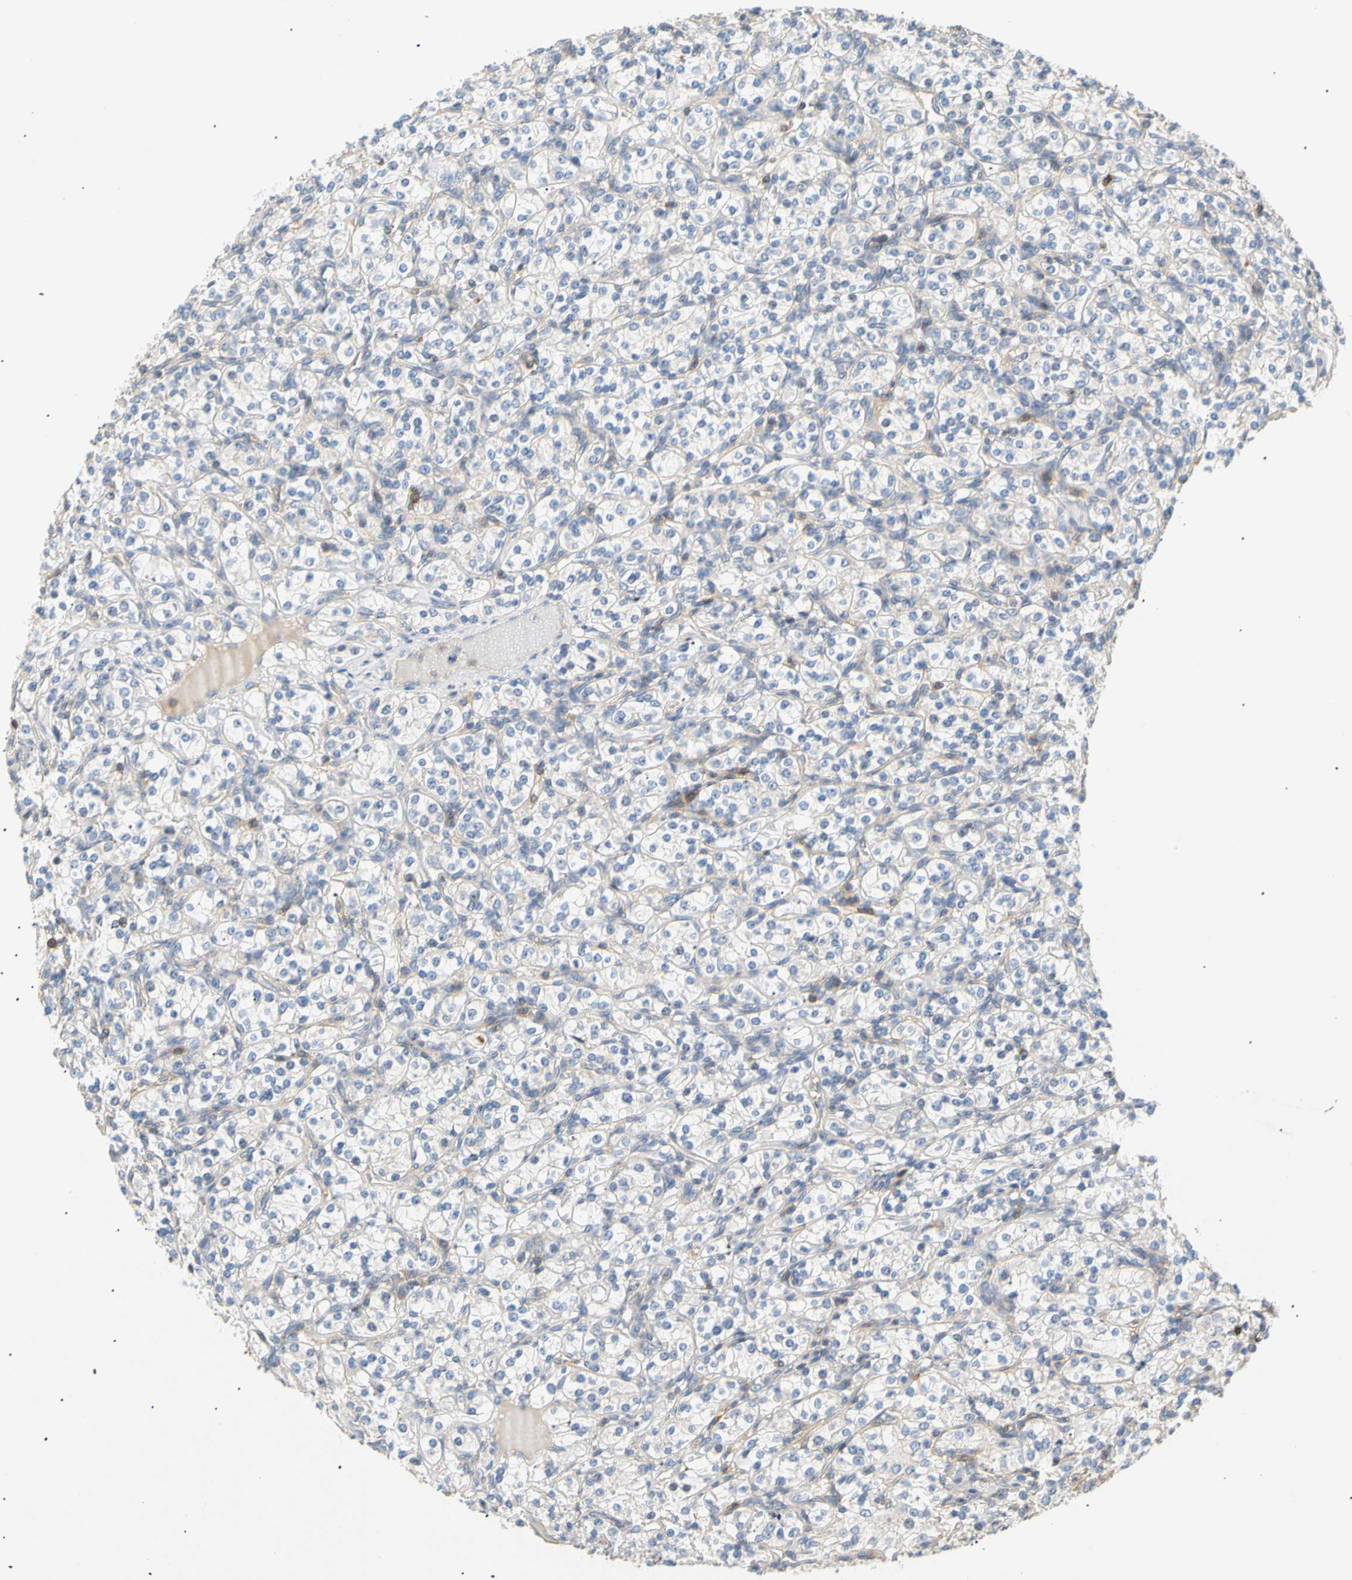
{"staining": {"intensity": "negative", "quantity": "none", "location": "none"}, "tissue": "renal cancer", "cell_type": "Tumor cells", "image_type": "cancer", "snomed": [{"axis": "morphology", "description": "Adenocarcinoma, NOS"}, {"axis": "topography", "description": "Kidney"}], "caption": "Human adenocarcinoma (renal) stained for a protein using immunohistochemistry (IHC) reveals no staining in tumor cells.", "gene": "TNFRSF18", "patient": {"sex": "male", "age": 77}}